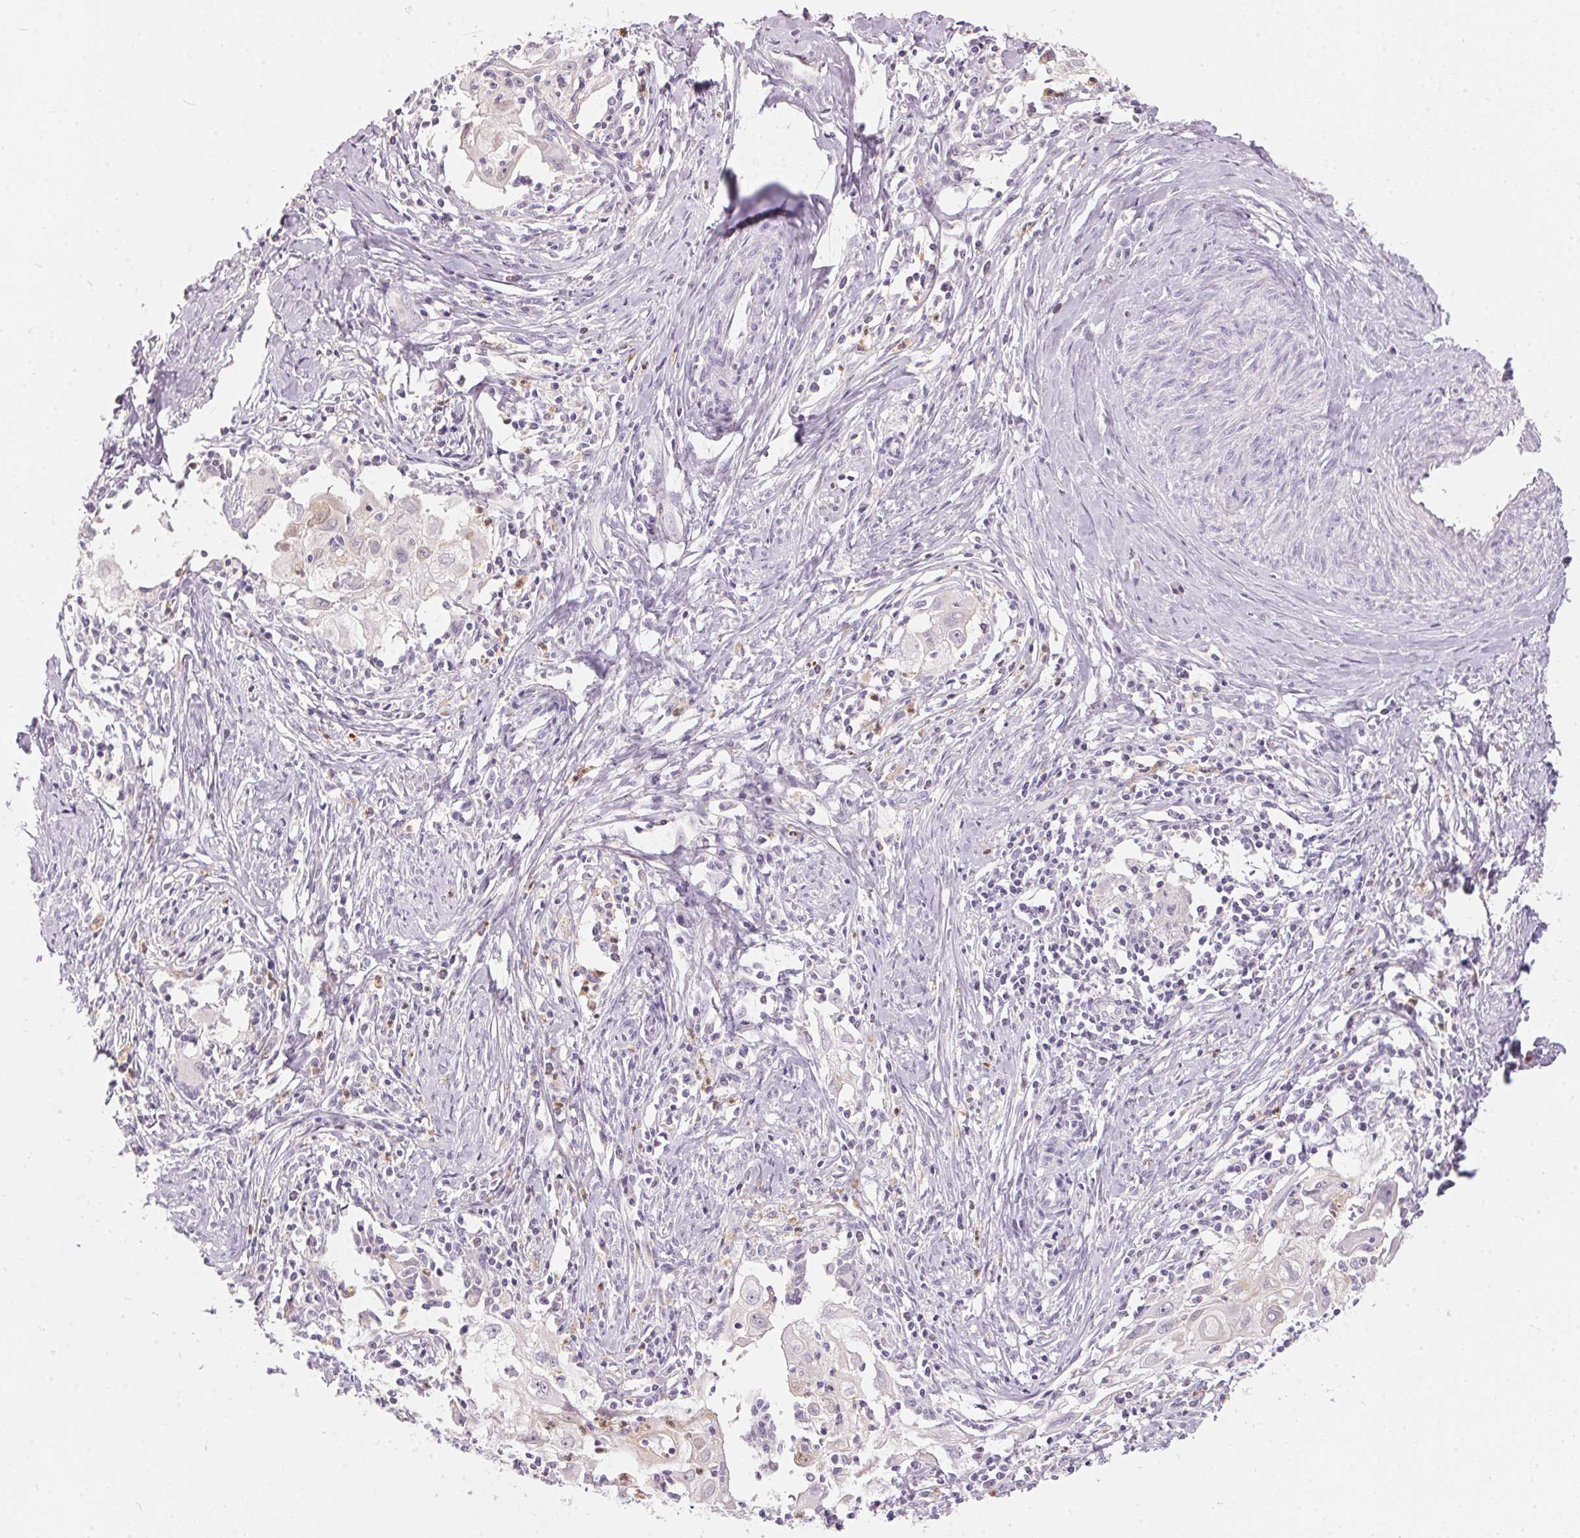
{"staining": {"intensity": "negative", "quantity": "none", "location": "none"}, "tissue": "cervical cancer", "cell_type": "Tumor cells", "image_type": "cancer", "snomed": [{"axis": "morphology", "description": "Squamous cell carcinoma, NOS"}, {"axis": "topography", "description": "Cervix"}], "caption": "The micrograph exhibits no significant expression in tumor cells of squamous cell carcinoma (cervical).", "gene": "SERPINB1", "patient": {"sex": "female", "age": 30}}